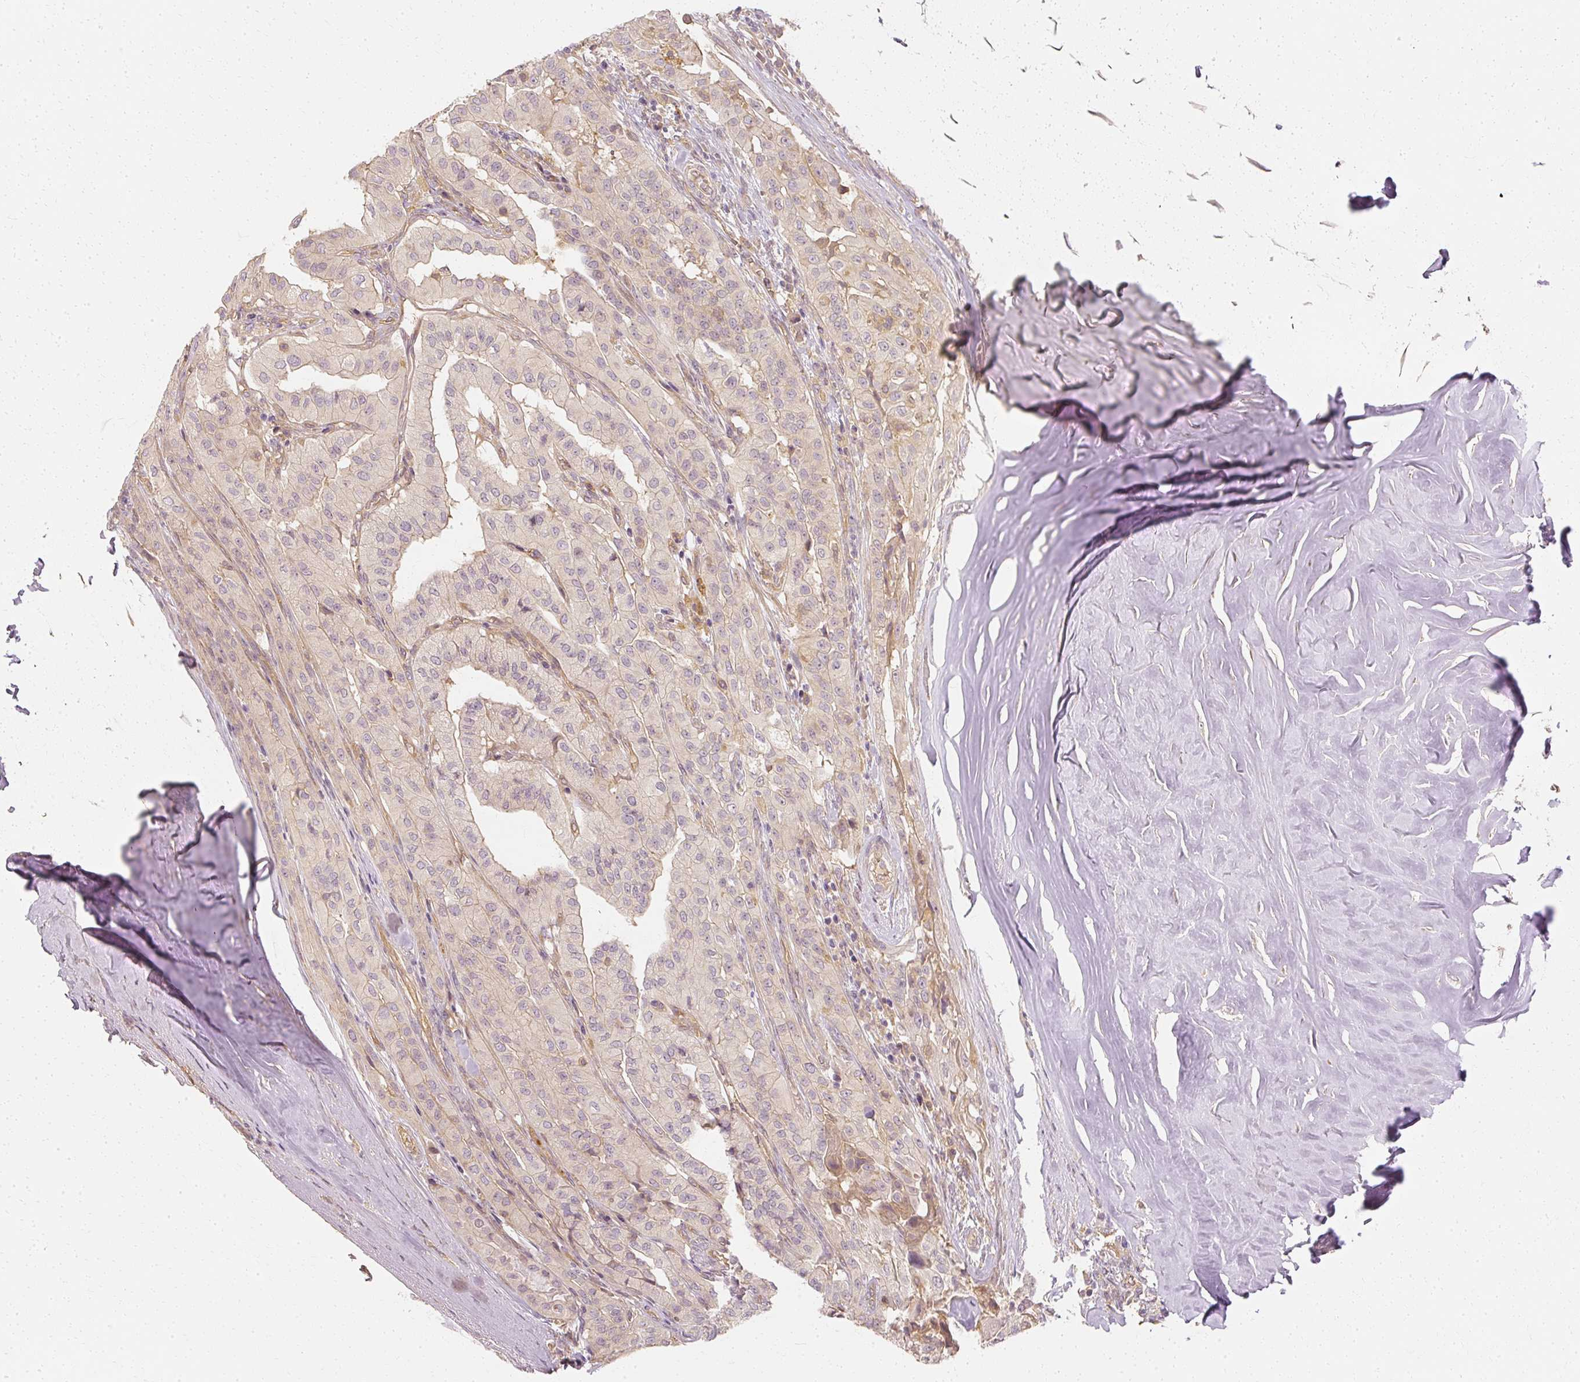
{"staining": {"intensity": "weak", "quantity": "25%-75%", "location": "cytoplasmic/membranous"}, "tissue": "thyroid cancer", "cell_type": "Tumor cells", "image_type": "cancer", "snomed": [{"axis": "morphology", "description": "Papillary adenocarcinoma, NOS"}, {"axis": "topography", "description": "Thyroid gland"}], "caption": "Immunohistochemistry staining of thyroid cancer, which exhibits low levels of weak cytoplasmic/membranous expression in approximately 25%-75% of tumor cells indicating weak cytoplasmic/membranous protein positivity. The staining was performed using DAB (brown) for protein detection and nuclei were counterstained in hematoxylin (blue).", "gene": "GNAQ", "patient": {"sex": "female", "age": 59}}